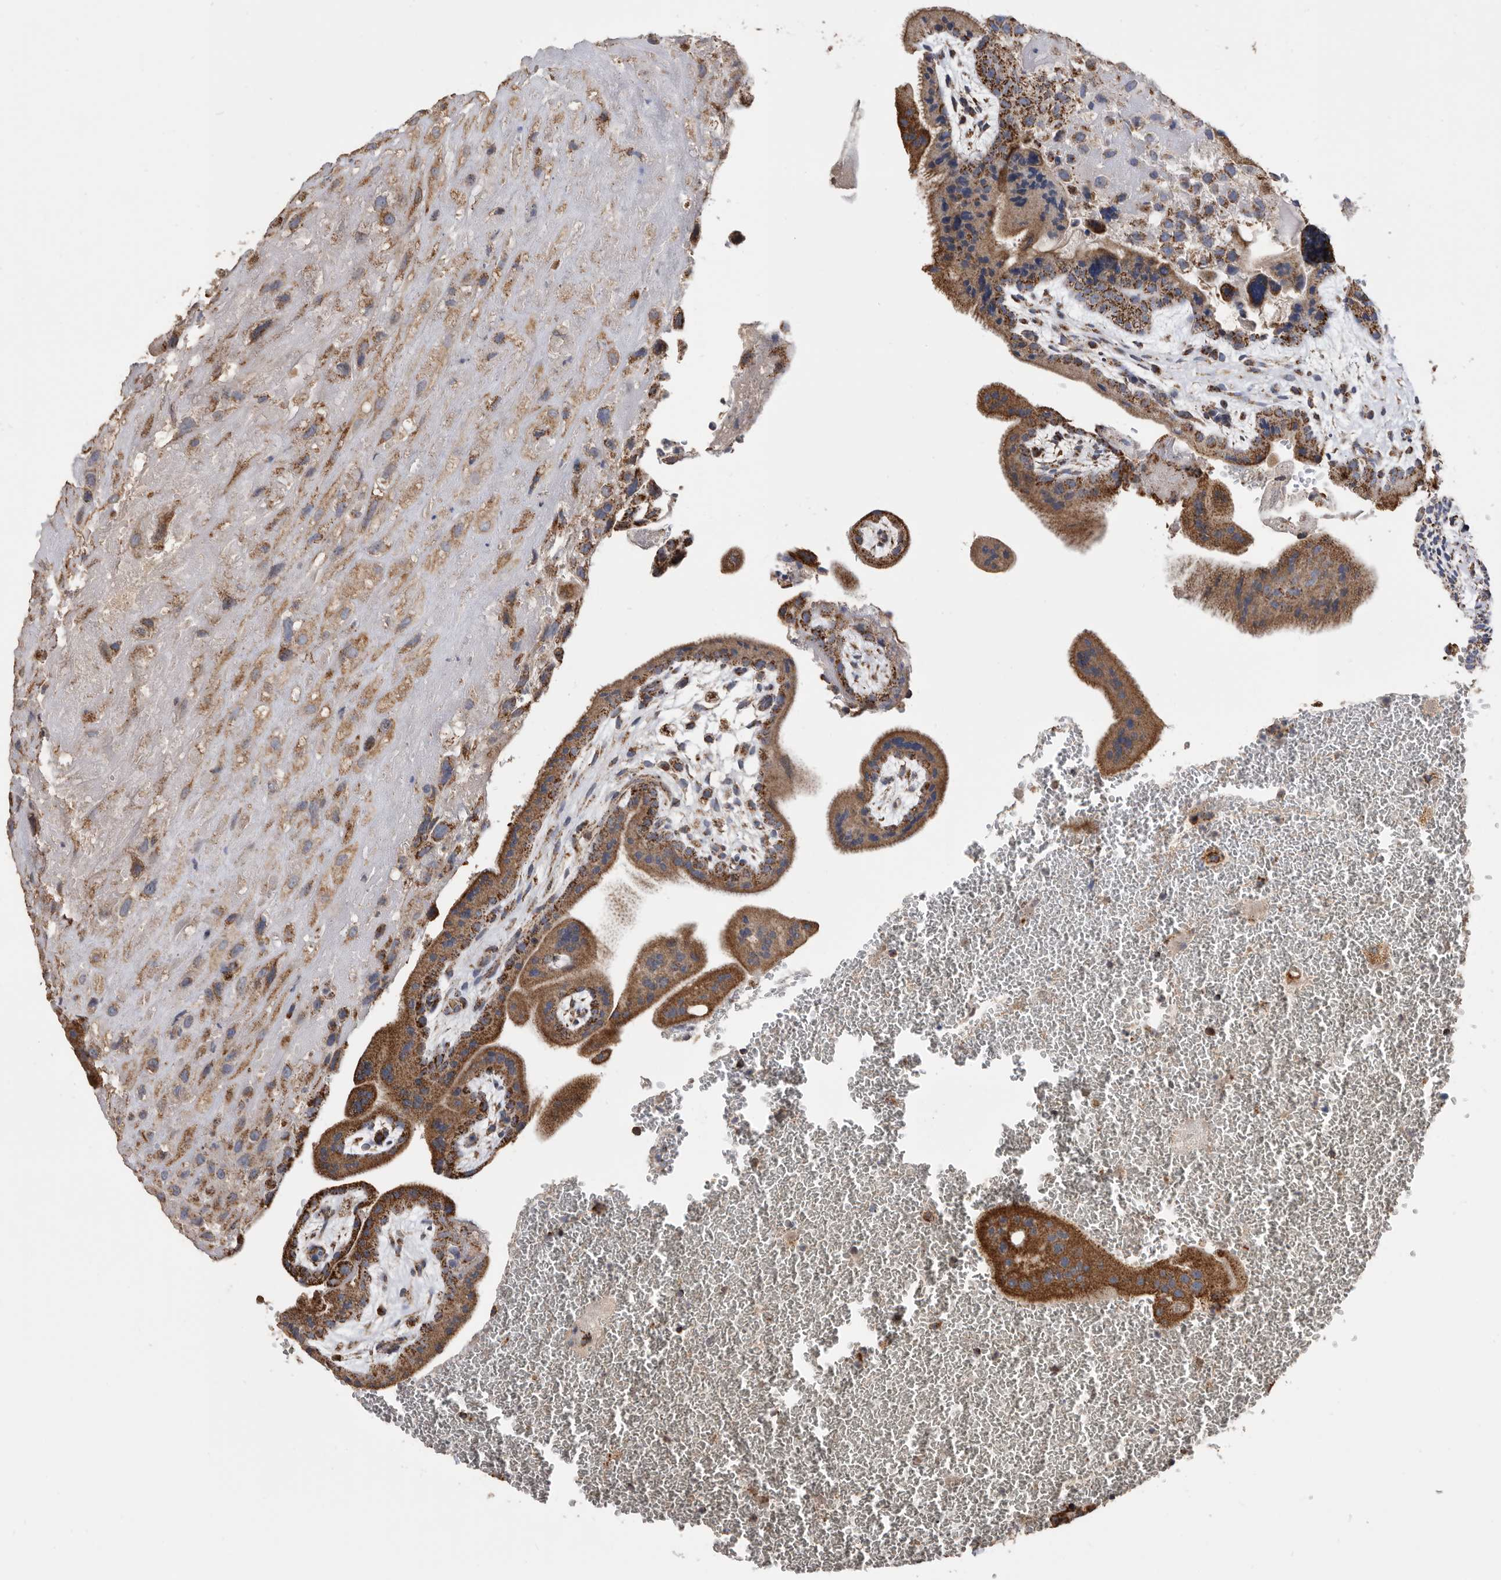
{"staining": {"intensity": "strong", "quantity": ">75%", "location": "cytoplasmic/membranous"}, "tissue": "placenta", "cell_type": "Decidual cells", "image_type": "normal", "snomed": [{"axis": "morphology", "description": "Normal tissue, NOS"}, {"axis": "topography", "description": "Placenta"}], "caption": "Brown immunohistochemical staining in unremarkable placenta reveals strong cytoplasmic/membranous staining in approximately >75% of decidual cells. The staining was performed using DAB (3,3'-diaminobenzidine), with brown indicating positive protein expression. Nuclei are stained blue with hematoxylin.", "gene": "WFDC1", "patient": {"sex": "female", "age": 35}}